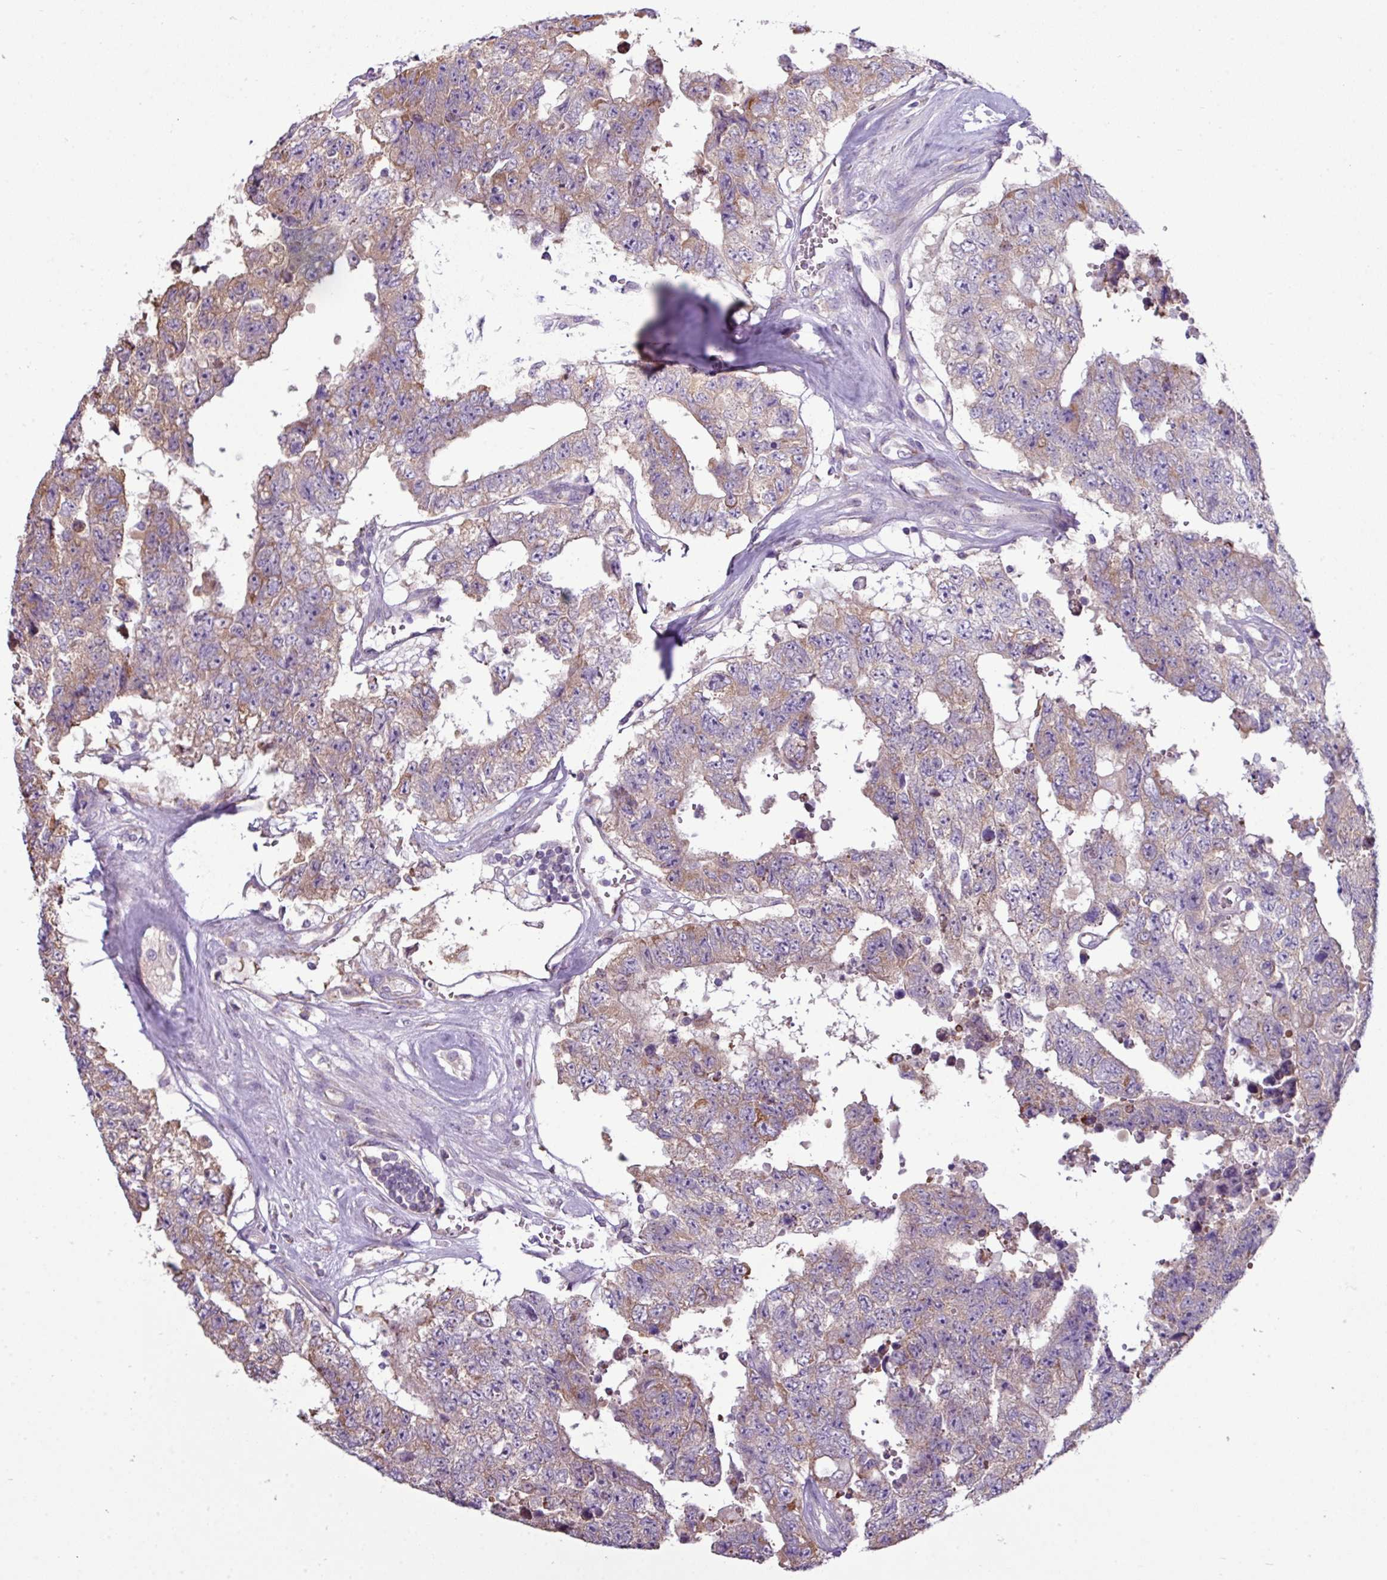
{"staining": {"intensity": "weak", "quantity": "25%-75%", "location": "cytoplasmic/membranous"}, "tissue": "testis cancer", "cell_type": "Tumor cells", "image_type": "cancer", "snomed": [{"axis": "morphology", "description": "Normal tissue, NOS"}, {"axis": "morphology", "description": "Carcinoma, Embryonal, NOS"}, {"axis": "topography", "description": "Testis"}, {"axis": "topography", "description": "Epididymis"}], "caption": "Testis embryonal carcinoma stained for a protein shows weak cytoplasmic/membranous positivity in tumor cells. (DAB IHC with brightfield microscopy, high magnification).", "gene": "AGAP5", "patient": {"sex": "male", "age": 25}}